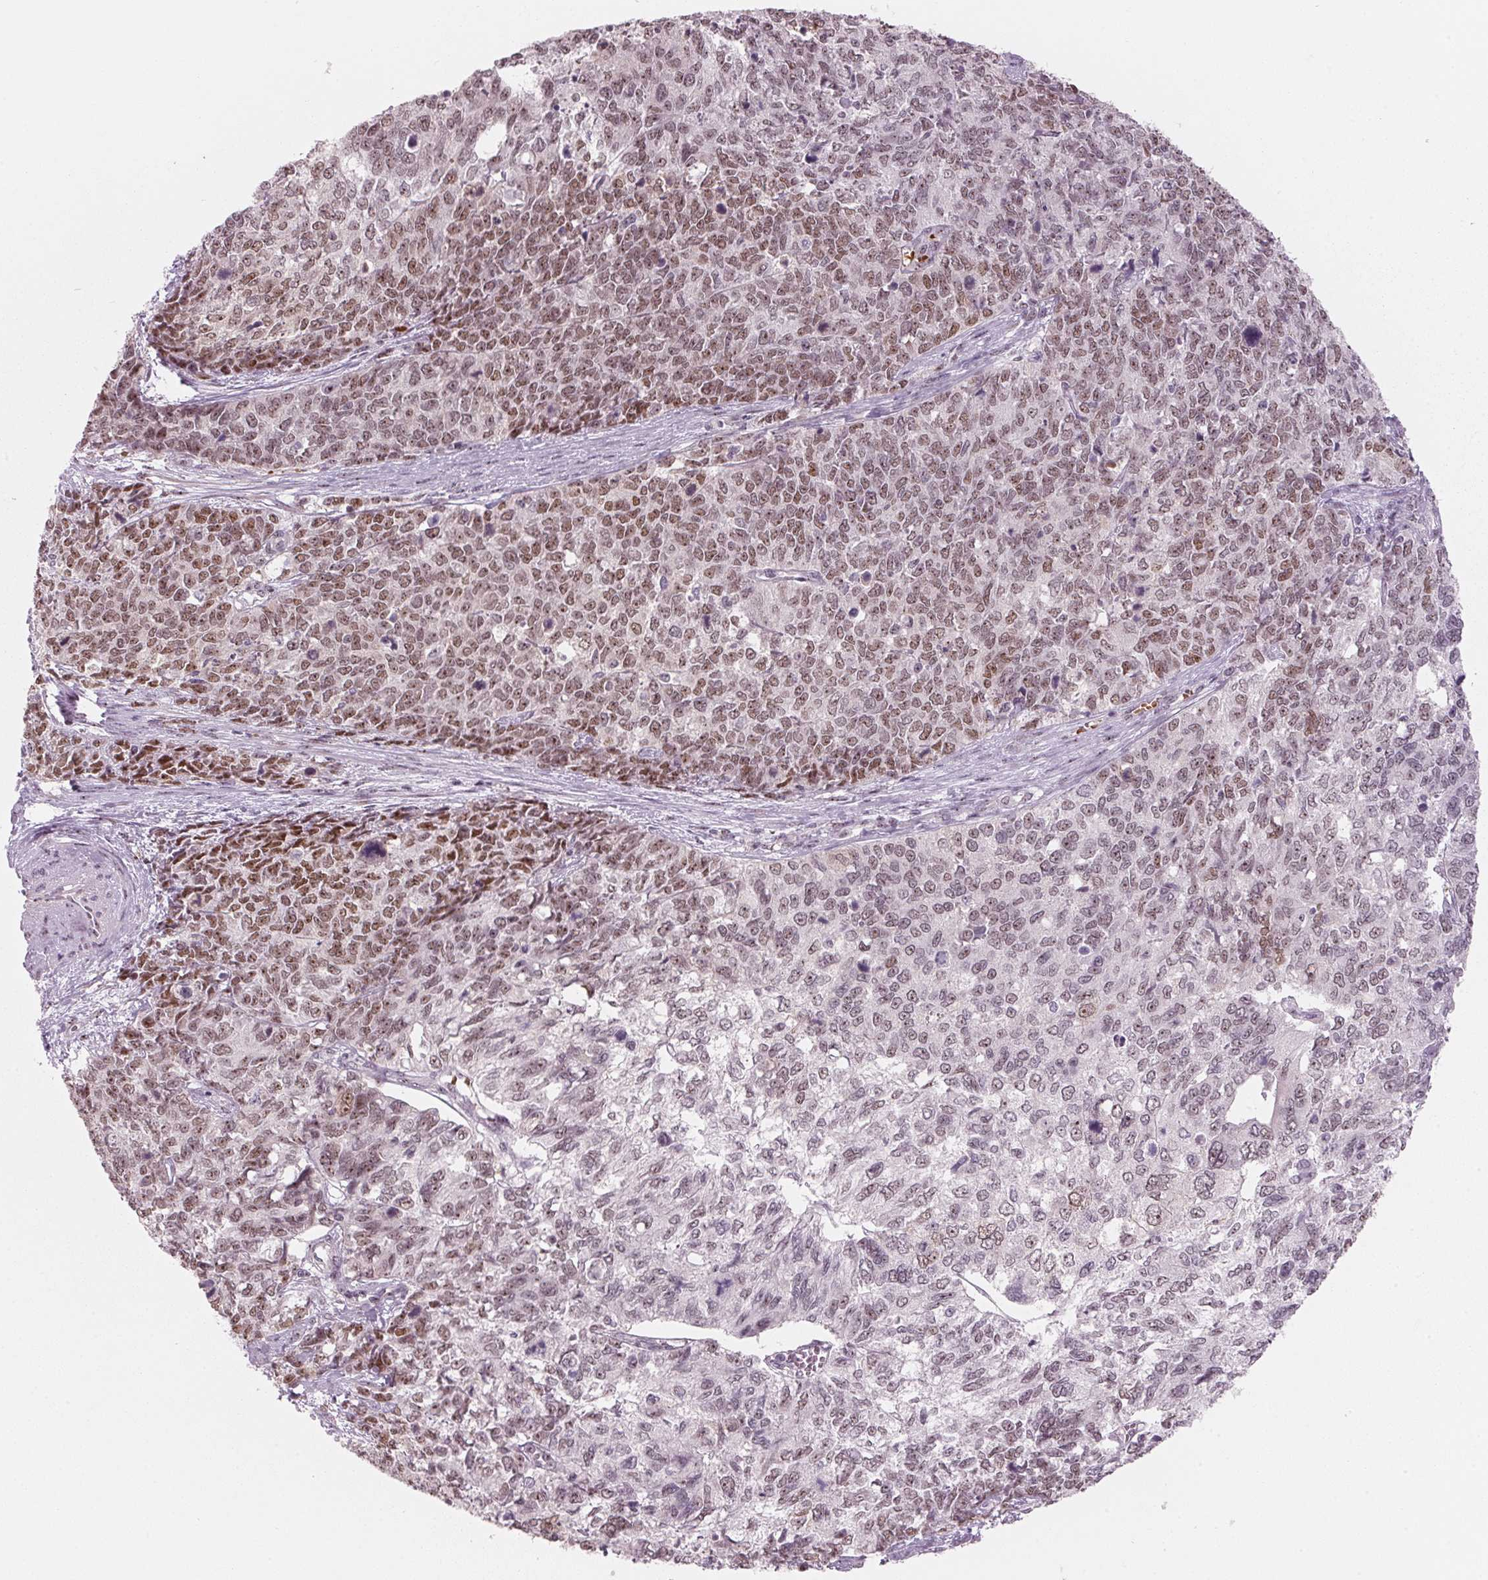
{"staining": {"intensity": "moderate", "quantity": ">75%", "location": "nuclear"}, "tissue": "cervical cancer", "cell_type": "Tumor cells", "image_type": "cancer", "snomed": [{"axis": "morphology", "description": "Adenocarcinoma, NOS"}, {"axis": "topography", "description": "Cervix"}], "caption": "Human adenocarcinoma (cervical) stained with a brown dye demonstrates moderate nuclear positive staining in about >75% of tumor cells.", "gene": "DNTTIP2", "patient": {"sex": "female", "age": 63}}